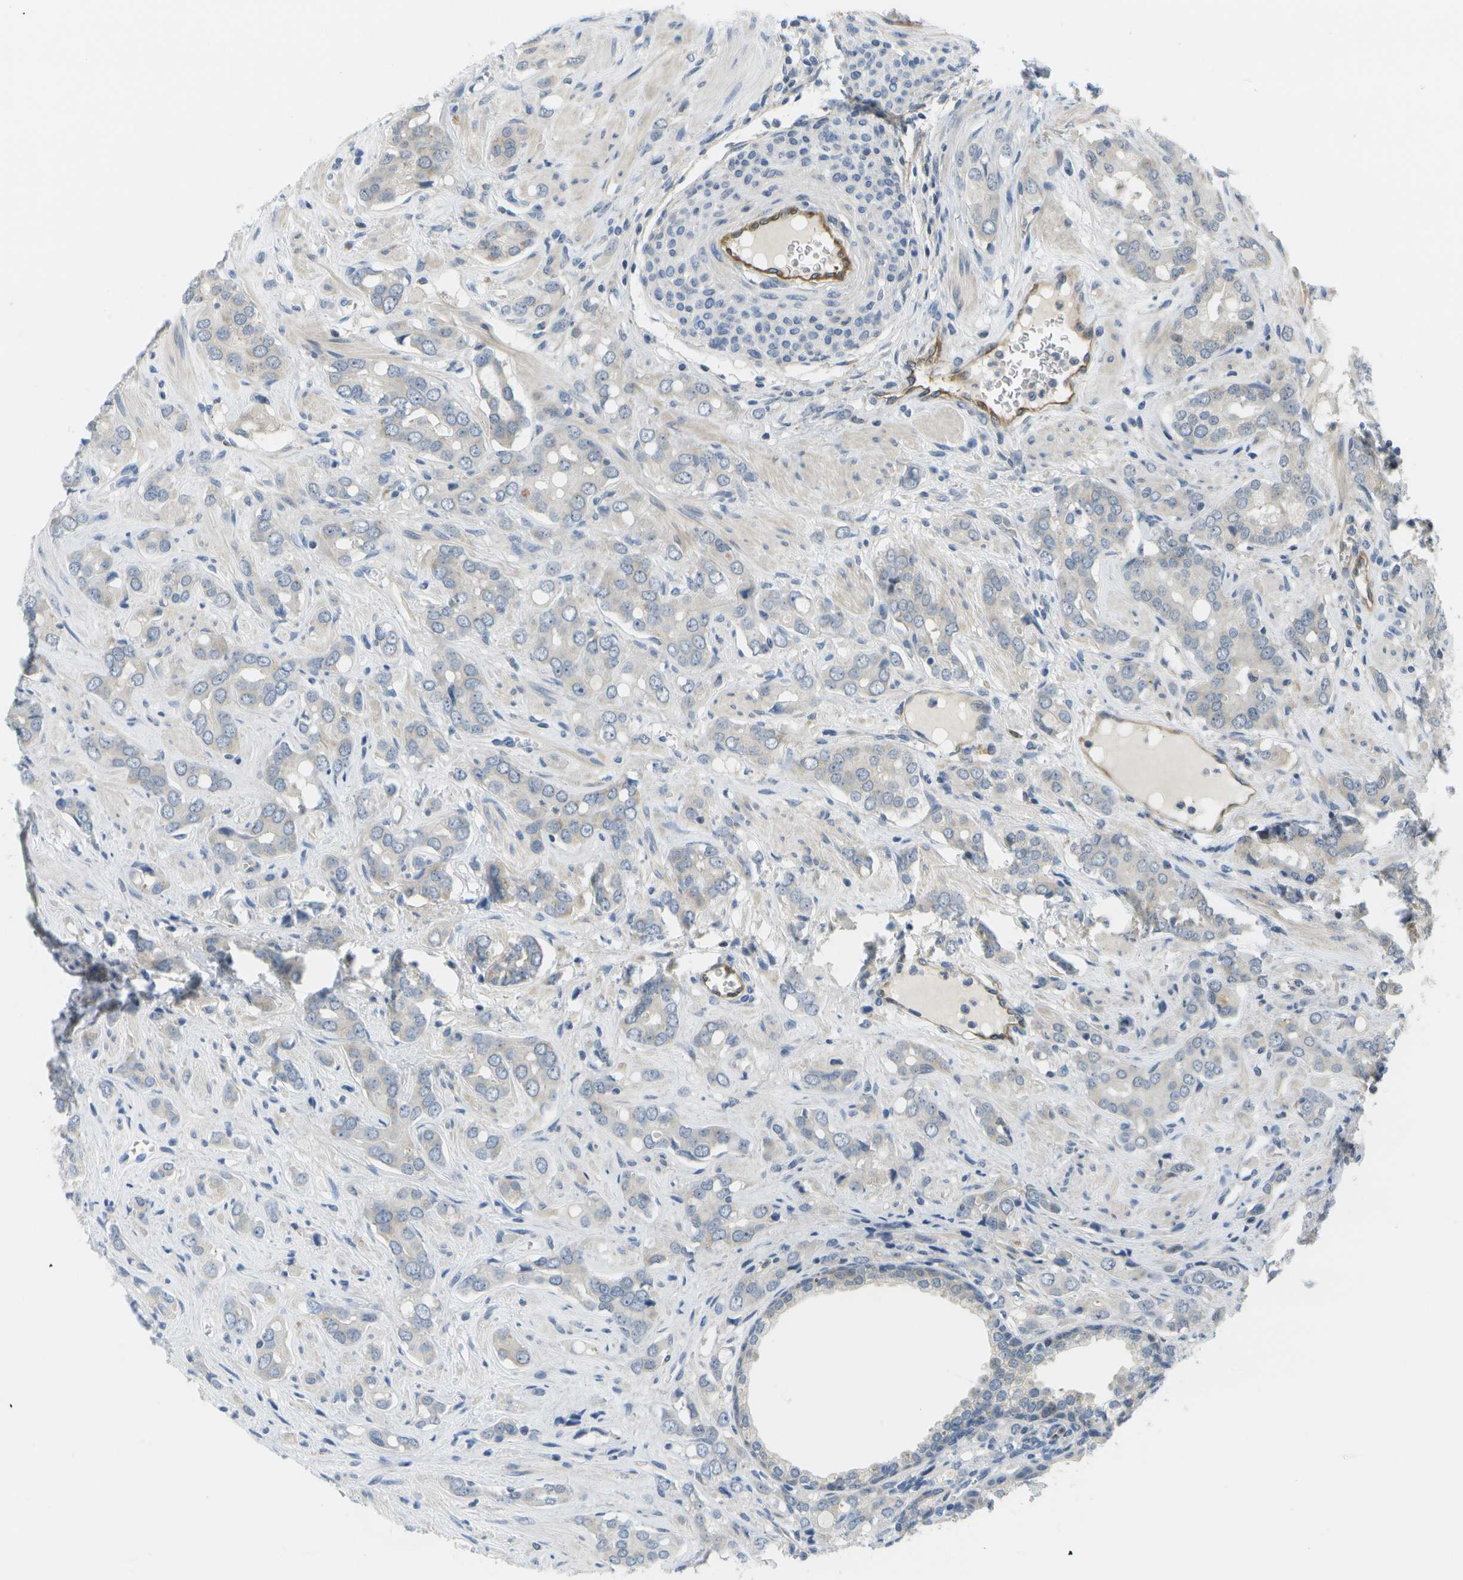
{"staining": {"intensity": "negative", "quantity": "none", "location": "none"}, "tissue": "prostate cancer", "cell_type": "Tumor cells", "image_type": "cancer", "snomed": [{"axis": "morphology", "description": "Adenocarcinoma, High grade"}, {"axis": "topography", "description": "Prostate"}], "caption": "An immunohistochemistry micrograph of adenocarcinoma (high-grade) (prostate) is shown. There is no staining in tumor cells of adenocarcinoma (high-grade) (prostate).", "gene": "MARCHF8", "patient": {"sex": "male", "age": 64}}